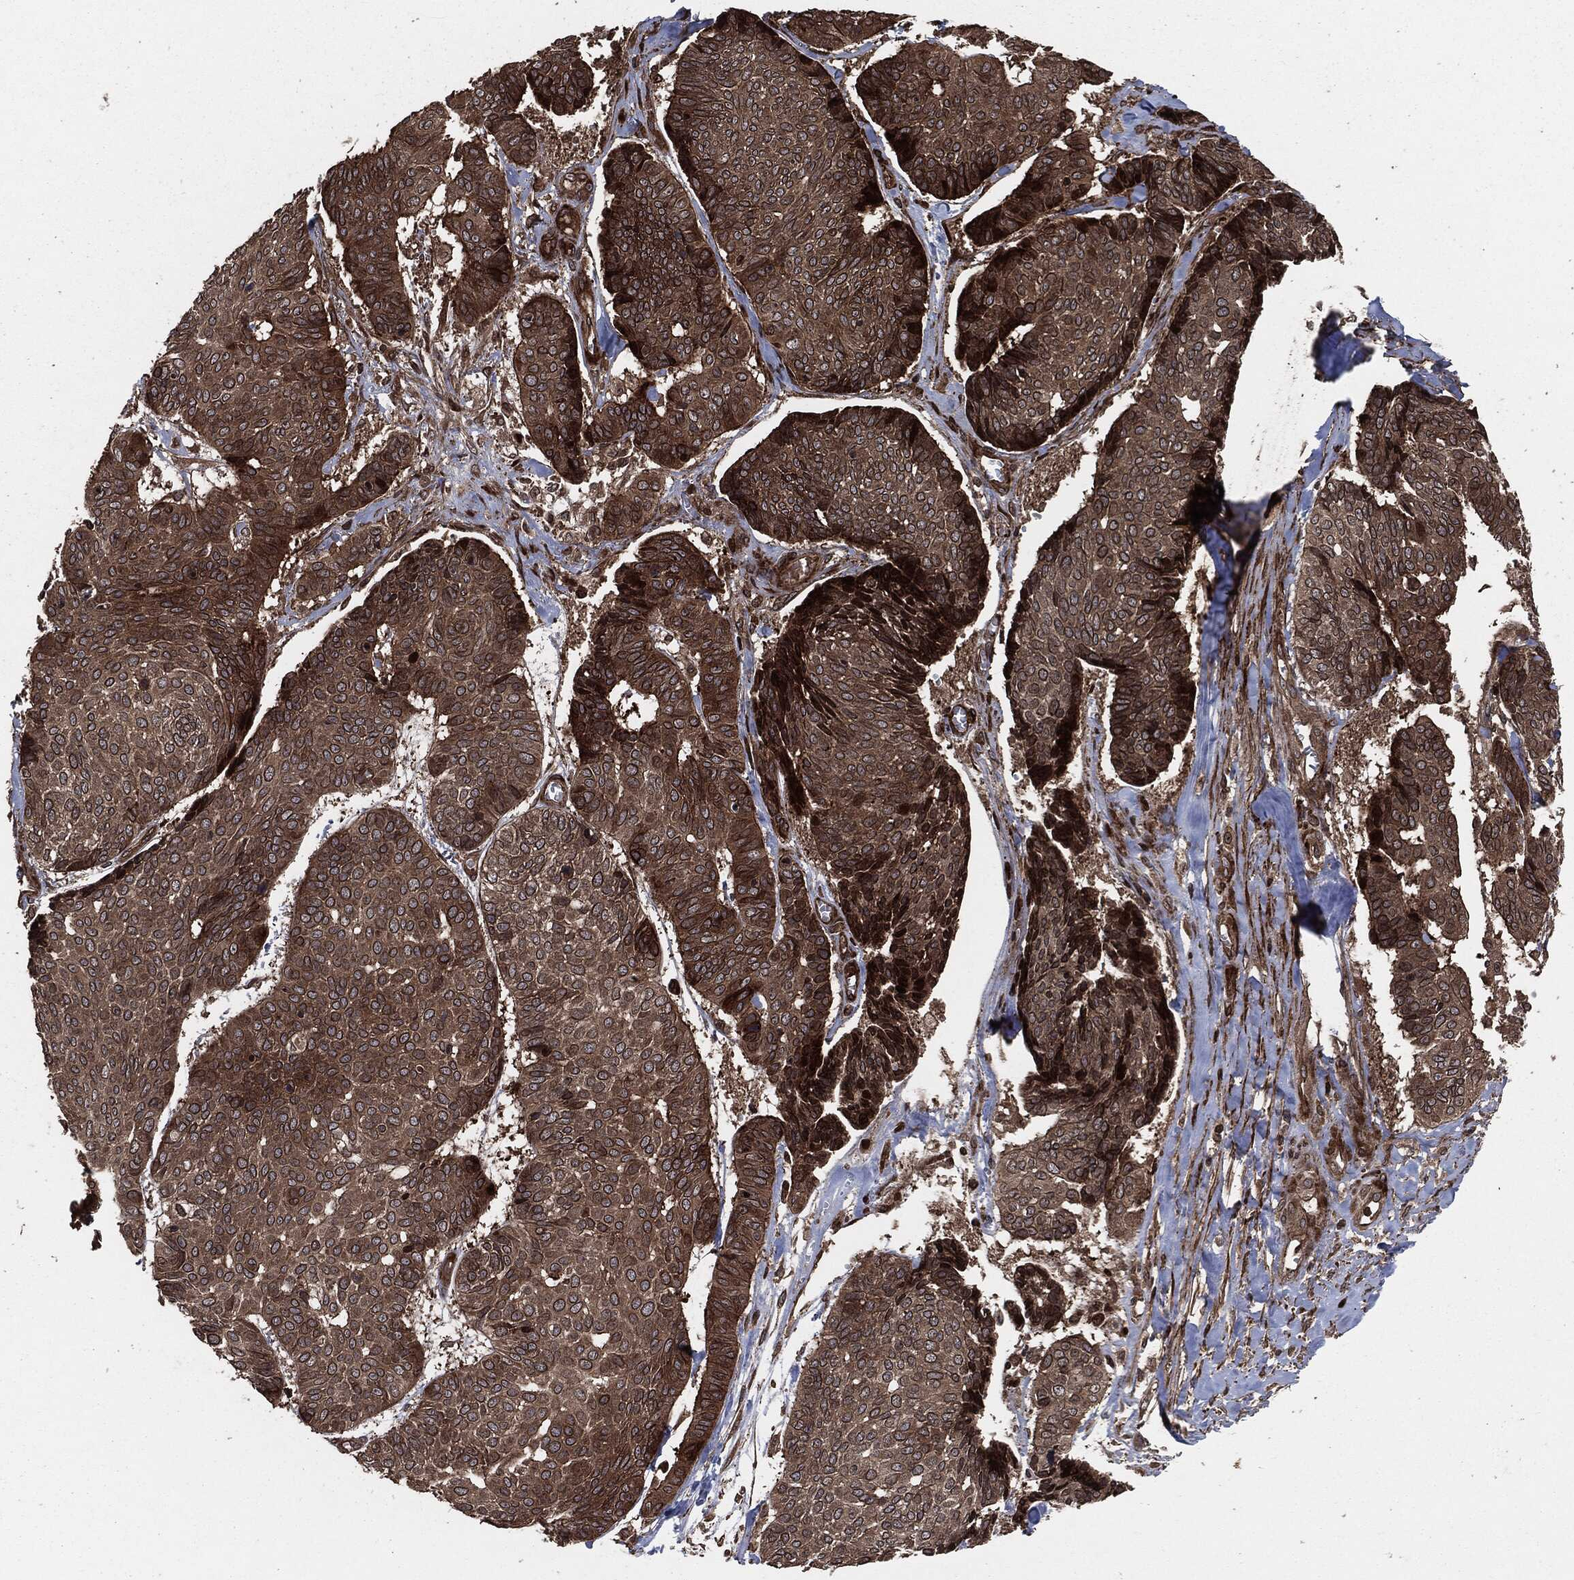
{"staining": {"intensity": "moderate", "quantity": ">75%", "location": "cytoplasmic/membranous"}, "tissue": "skin cancer", "cell_type": "Tumor cells", "image_type": "cancer", "snomed": [{"axis": "morphology", "description": "Basal cell carcinoma"}, {"axis": "topography", "description": "Skin"}], "caption": "This photomicrograph displays immunohistochemistry (IHC) staining of human skin cancer, with medium moderate cytoplasmic/membranous positivity in approximately >75% of tumor cells.", "gene": "IFIT1", "patient": {"sex": "male", "age": 86}}